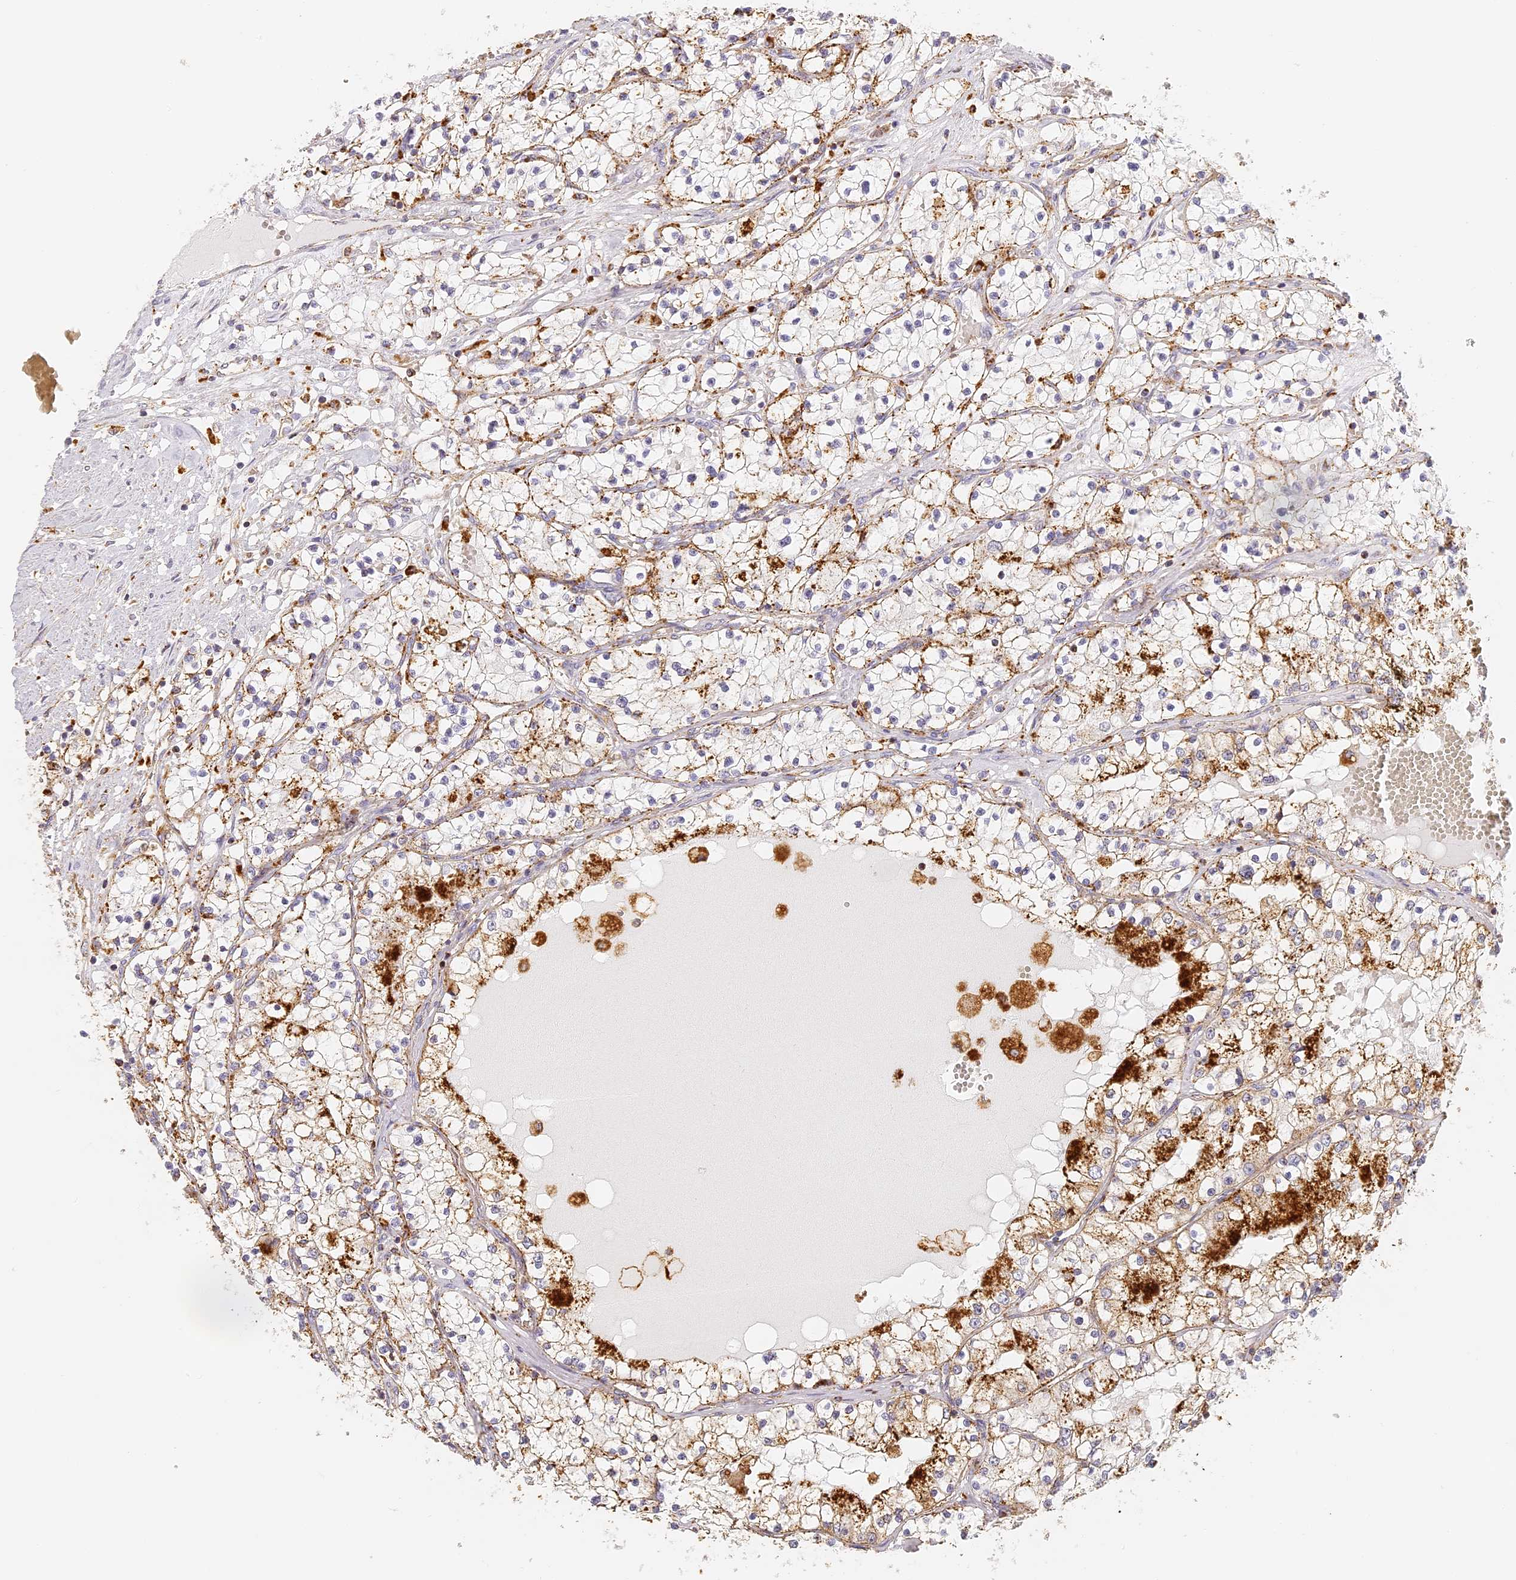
{"staining": {"intensity": "moderate", "quantity": "25%-75%", "location": "cytoplasmic/membranous"}, "tissue": "renal cancer", "cell_type": "Tumor cells", "image_type": "cancer", "snomed": [{"axis": "morphology", "description": "Normal tissue, NOS"}, {"axis": "morphology", "description": "Adenocarcinoma, NOS"}, {"axis": "topography", "description": "Kidney"}], "caption": "The image exhibits a brown stain indicating the presence of a protein in the cytoplasmic/membranous of tumor cells in renal cancer (adenocarcinoma). The protein is stained brown, and the nuclei are stained in blue (DAB (3,3'-diaminobenzidine) IHC with brightfield microscopy, high magnification).", "gene": "LAMP2", "patient": {"sex": "male", "age": 68}}